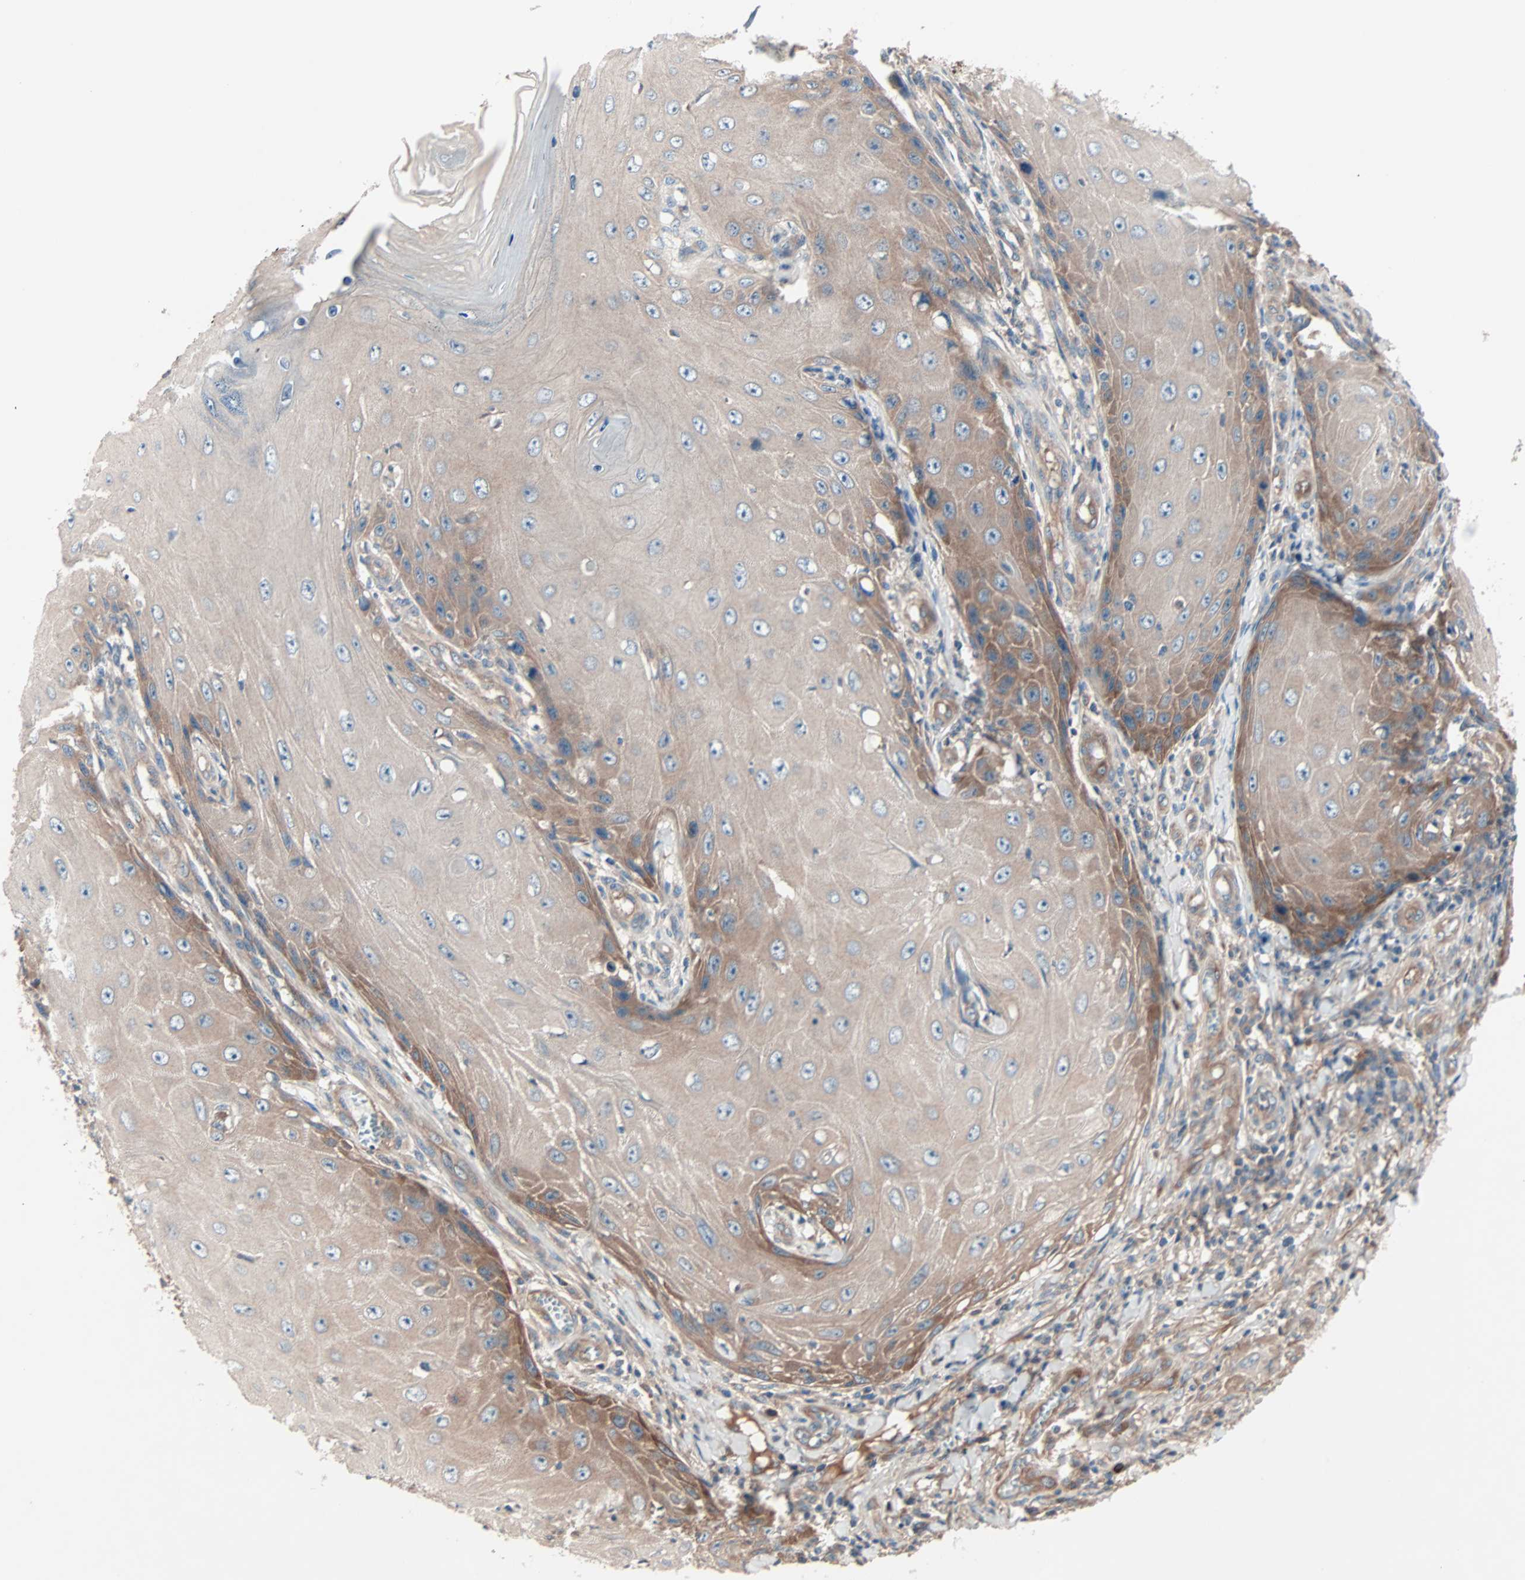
{"staining": {"intensity": "moderate", "quantity": "25%-75%", "location": "cytoplasmic/membranous"}, "tissue": "skin cancer", "cell_type": "Tumor cells", "image_type": "cancer", "snomed": [{"axis": "morphology", "description": "Squamous cell carcinoma, NOS"}, {"axis": "topography", "description": "Skin"}], "caption": "A medium amount of moderate cytoplasmic/membranous expression is seen in about 25%-75% of tumor cells in squamous cell carcinoma (skin) tissue.", "gene": "CAD", "patient": {"sex": "female", "age": 73}}